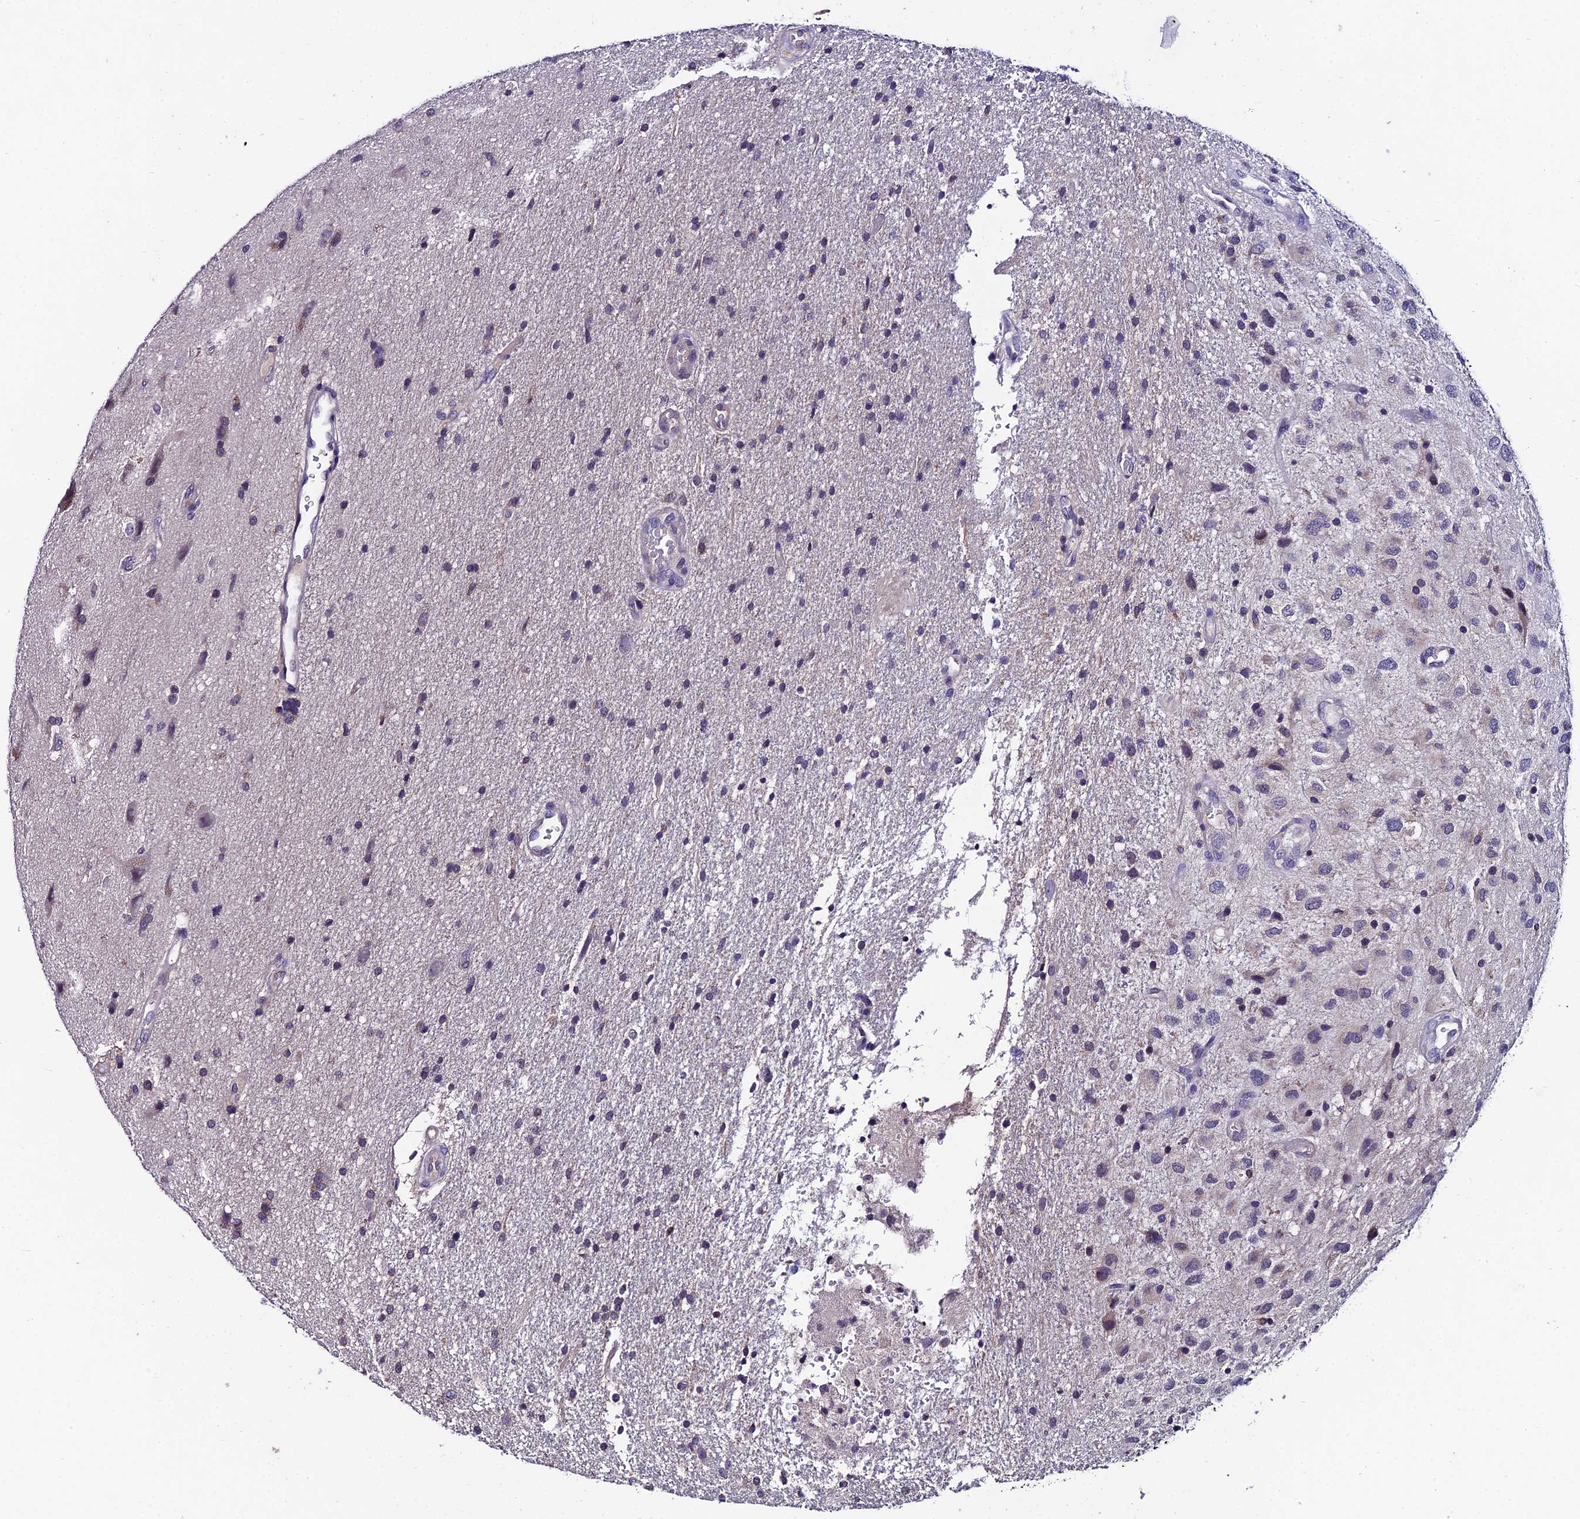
{"staining": {"intensity": "negative", "quantity": "none", "location": "none"}, "tissue": "glioma", "cell_type": "Tumor cells", "image_type": "cancer", "snomed": [{"axis": "morphology", "description": "Glioma, malignant, Low grade"}, {"axis": "topography", "description": "Brain"}], "caption": "This is an IHC micrograph of low-grade glioma (malignant). There is no staining in tumor cells.", "gene": "LGALS7", "patient": {"sex": "male", "age": 66}}